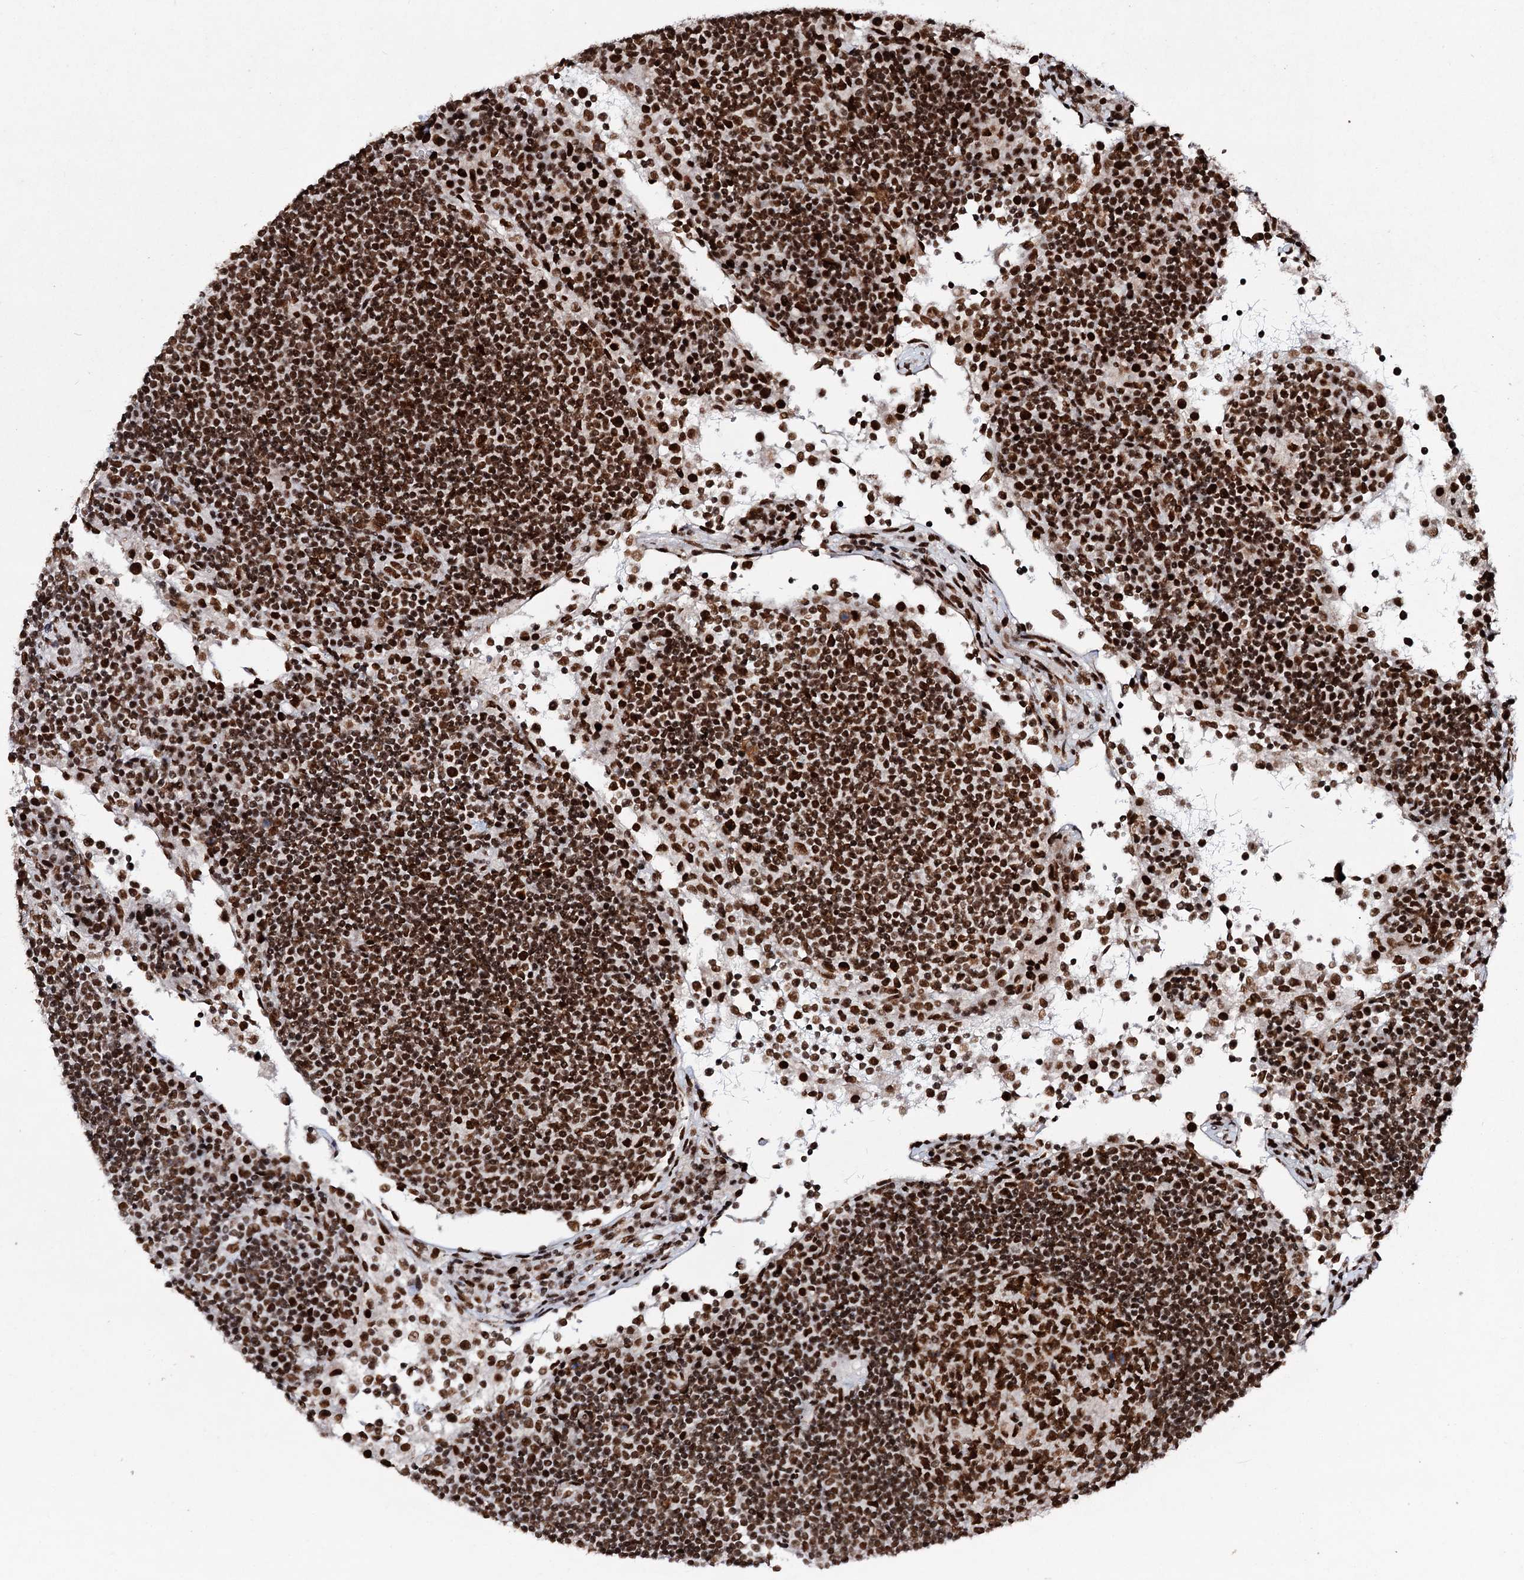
{"staining": {"intensity": "strong", "quantity": ">75%", "location": "nuclear"}, "tissue": "lymph node", "cell_type": "Germinal center cells", "image_type": "normal", "snomed": [{"axis": "morphology", "description": "Normal tissue, NOS"}, {"axis": "topography", "description": "Lymph node"}], "caption": "Strong nuclear expression for a protein is identified in approximately >75% of germinal center cells of benign lymph node using immunohistochemistry (IHC).", "gene": "MATR3", "patient": {"sex": "female", "age": 53}}